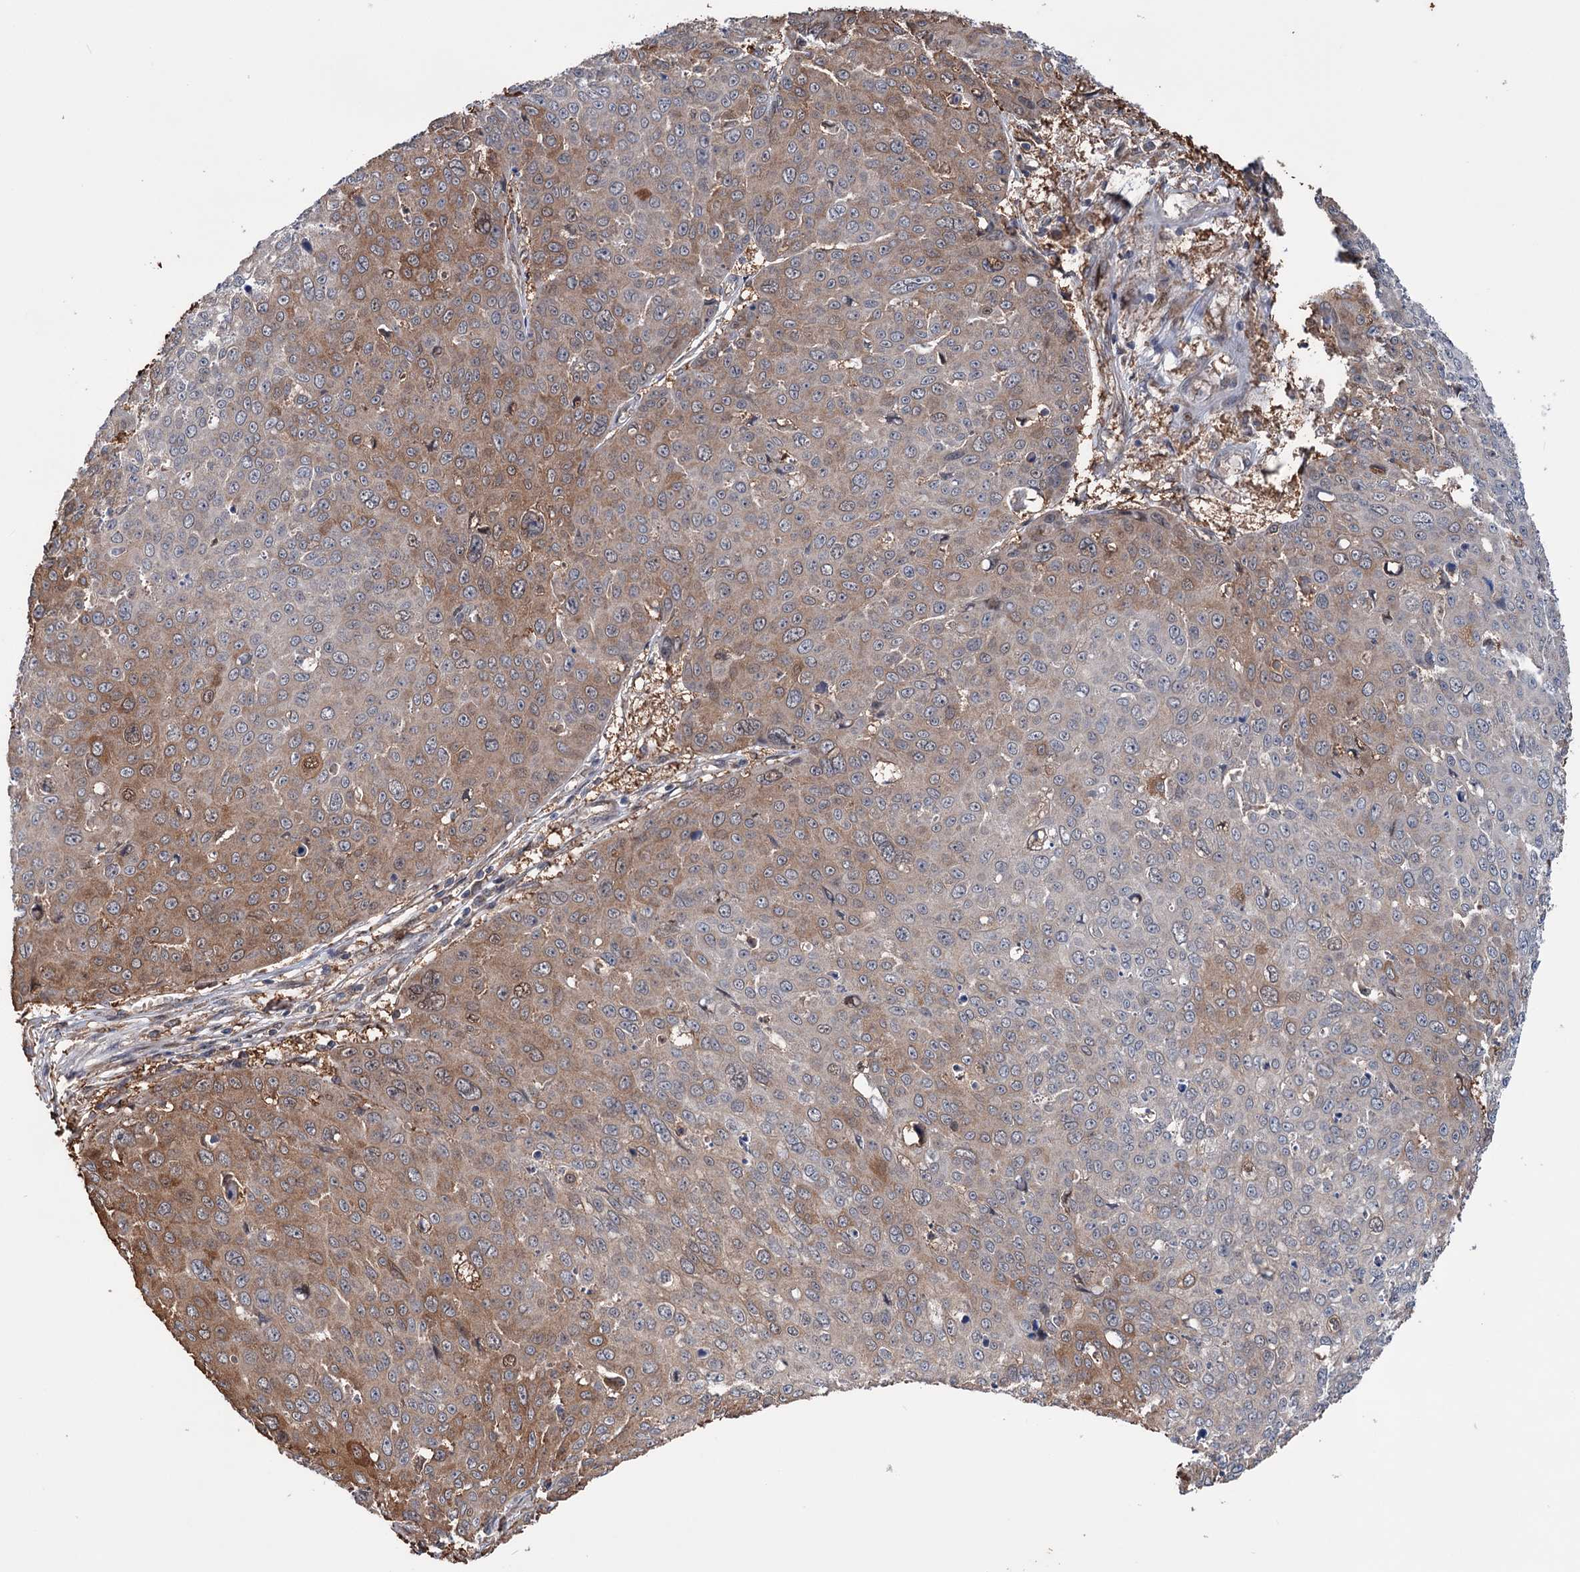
{"staining": {"intensity": "moderate", "quantity": "25%-75%", "location": "cytoplasmic/membranous"}, "tissue": "skin cancer", "cell_type": "Tumor cells", "image_type": "cancer", "snomed": [{"axis": "morphology", "description": "Squamous cell carcinoma, NOS"}, {"axis": "topography", "description": "Skin"}], "caption": "Immunohistochemical staining of human skin cancer (squamous cell carcinoma) shows moderate cytoplasmic/membranous protein expression in about 25%-75% of tumor cells.", "gene": "NCAPD2", "patient": {"sex": "male", "age": 71}}